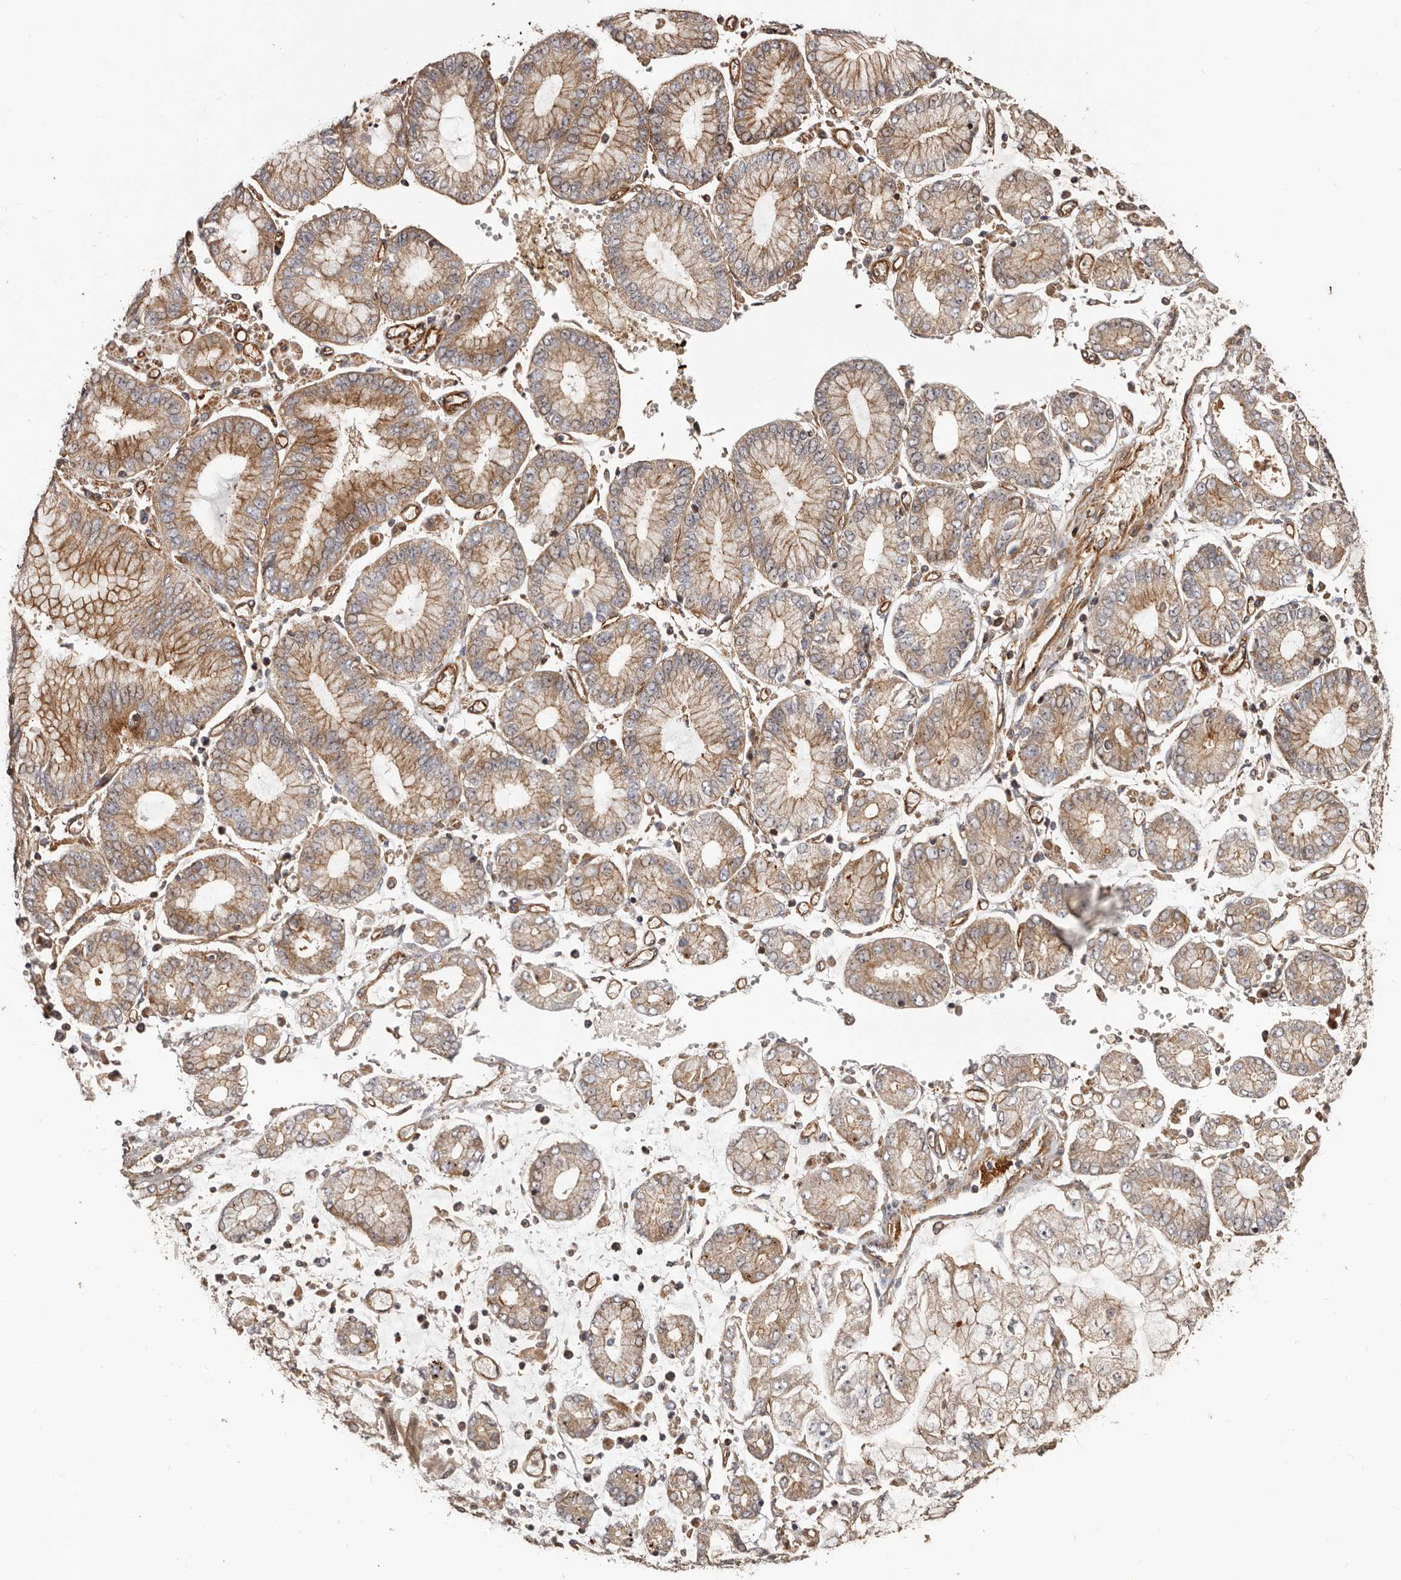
{"staining": {"intensity": "moderate", "quantity": ">75%", "location": "cytoplasmic/membranous"}, "tissue": "stomach cancer", "cell_type": "Tumor cells", "image_type": "cancer", "snomed": [{"axis": "morphology", "description": "Adenocarcinoma, NOS"}, {"axis": "topography", "description": "Stomach"}], "caption": "Moderate cytoplasmic/membranous staining for a protein is appreciated in approximately >75% of tumor cells of stomach cancer (adenocarcinoma) using IHC.", "gene": "GTPBP1", "patient": {"sex": "male", "age": 76}}